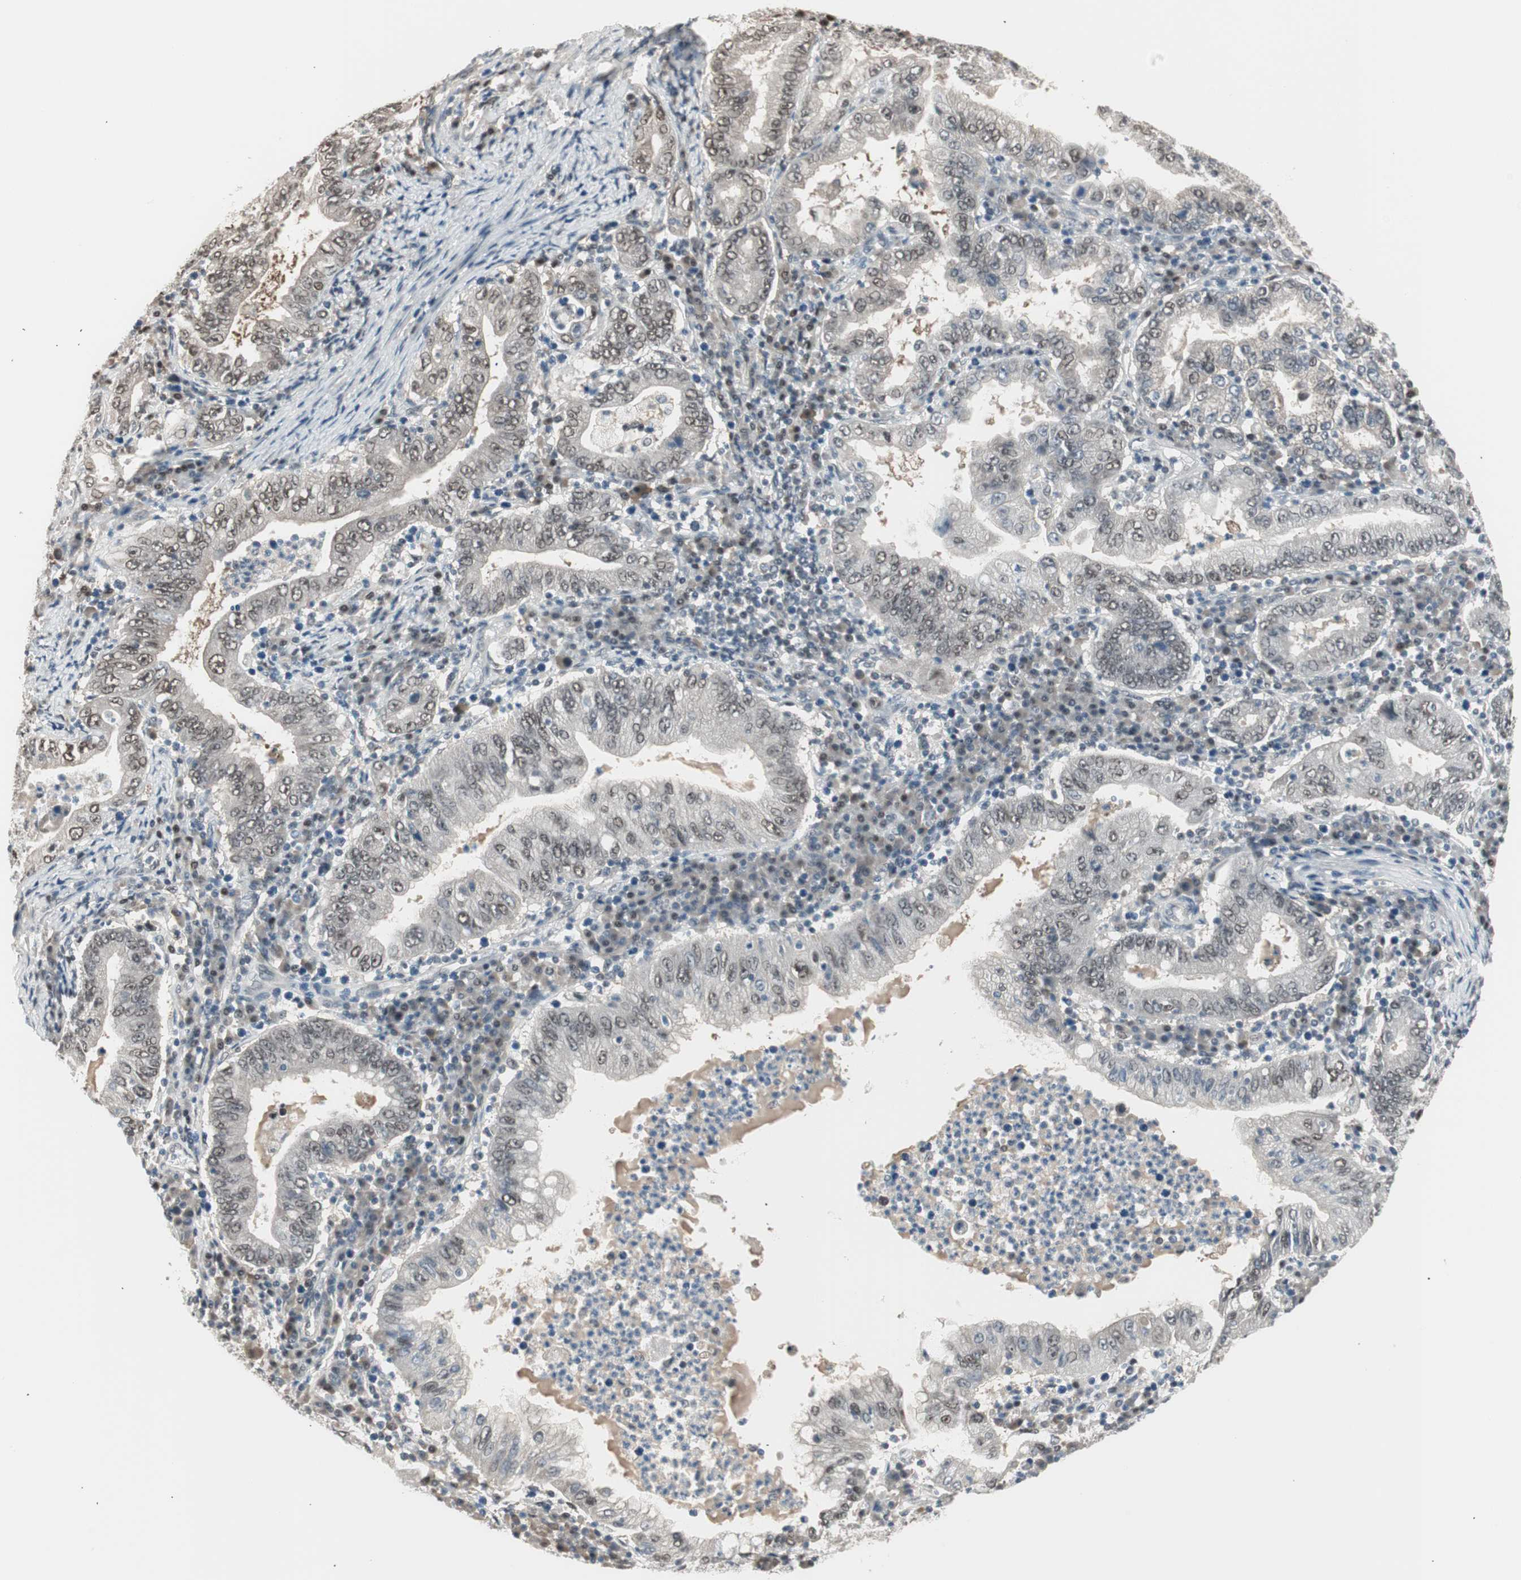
{"staining": {"intensity": "weak", "quantity": ">75%", "location": "nuclear"}, "tissue": "stomach cancer", "cell_type": "Tumor cells", "image_type": "cancer", "snomed": [{"axis": "morphology", "description": "Normal tissue, NOS"}, {"axis": "morphology", "description": "Adenocarcinoma, NOS"}, {"axis": "topography", "description": "Esophagus"}, {"axis": "topography", "description": "Stomach, upper"}, {"axis": "topography", "description": "Peripheral nerve tissue"}], "caption": "Stomach adenocarcinoma stained for a protein reveals weak nuclear positivity in tumor cells.", "gene": "LONP2", "patient": {"sex": "male", "age": 62}}